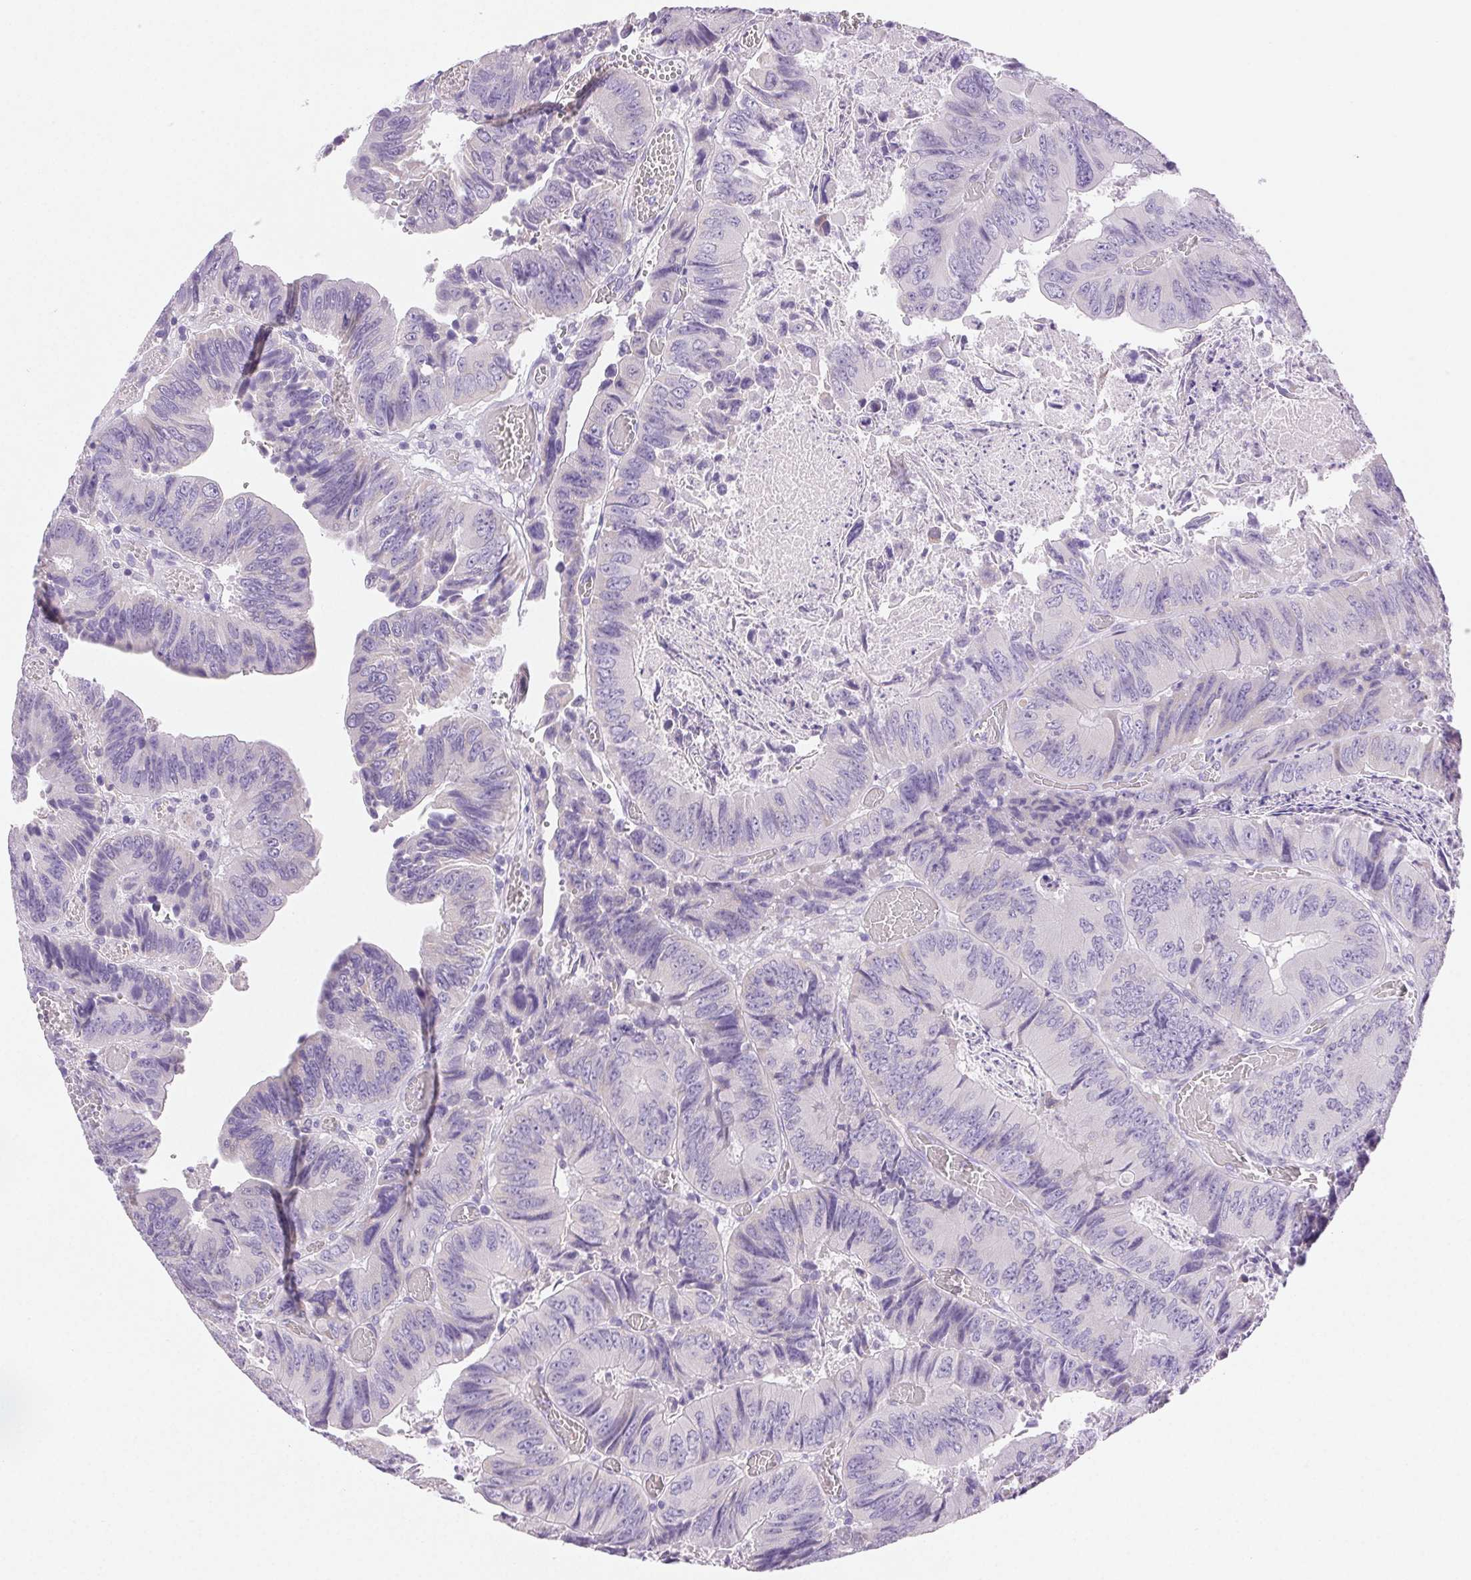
{"staining": {"intensity": "negative", "quantity": "none", "location": "none"}, "tissue": "colorectal cancer", "cell_type": "Tumor cells", "image_type": "cancer", "snomed": [{"axis": "morphology", "description": "Adenocarcinoma, NOS"}, {"axis": "topography", "description": "Colon"}], "caption": "Histopathology image shows no protein positivity in tumor cells of adenocarcinoma (colorectal) tissue.", "gene": "ARHGAP11B", "patient": {"sex": "female", "age": 84}}